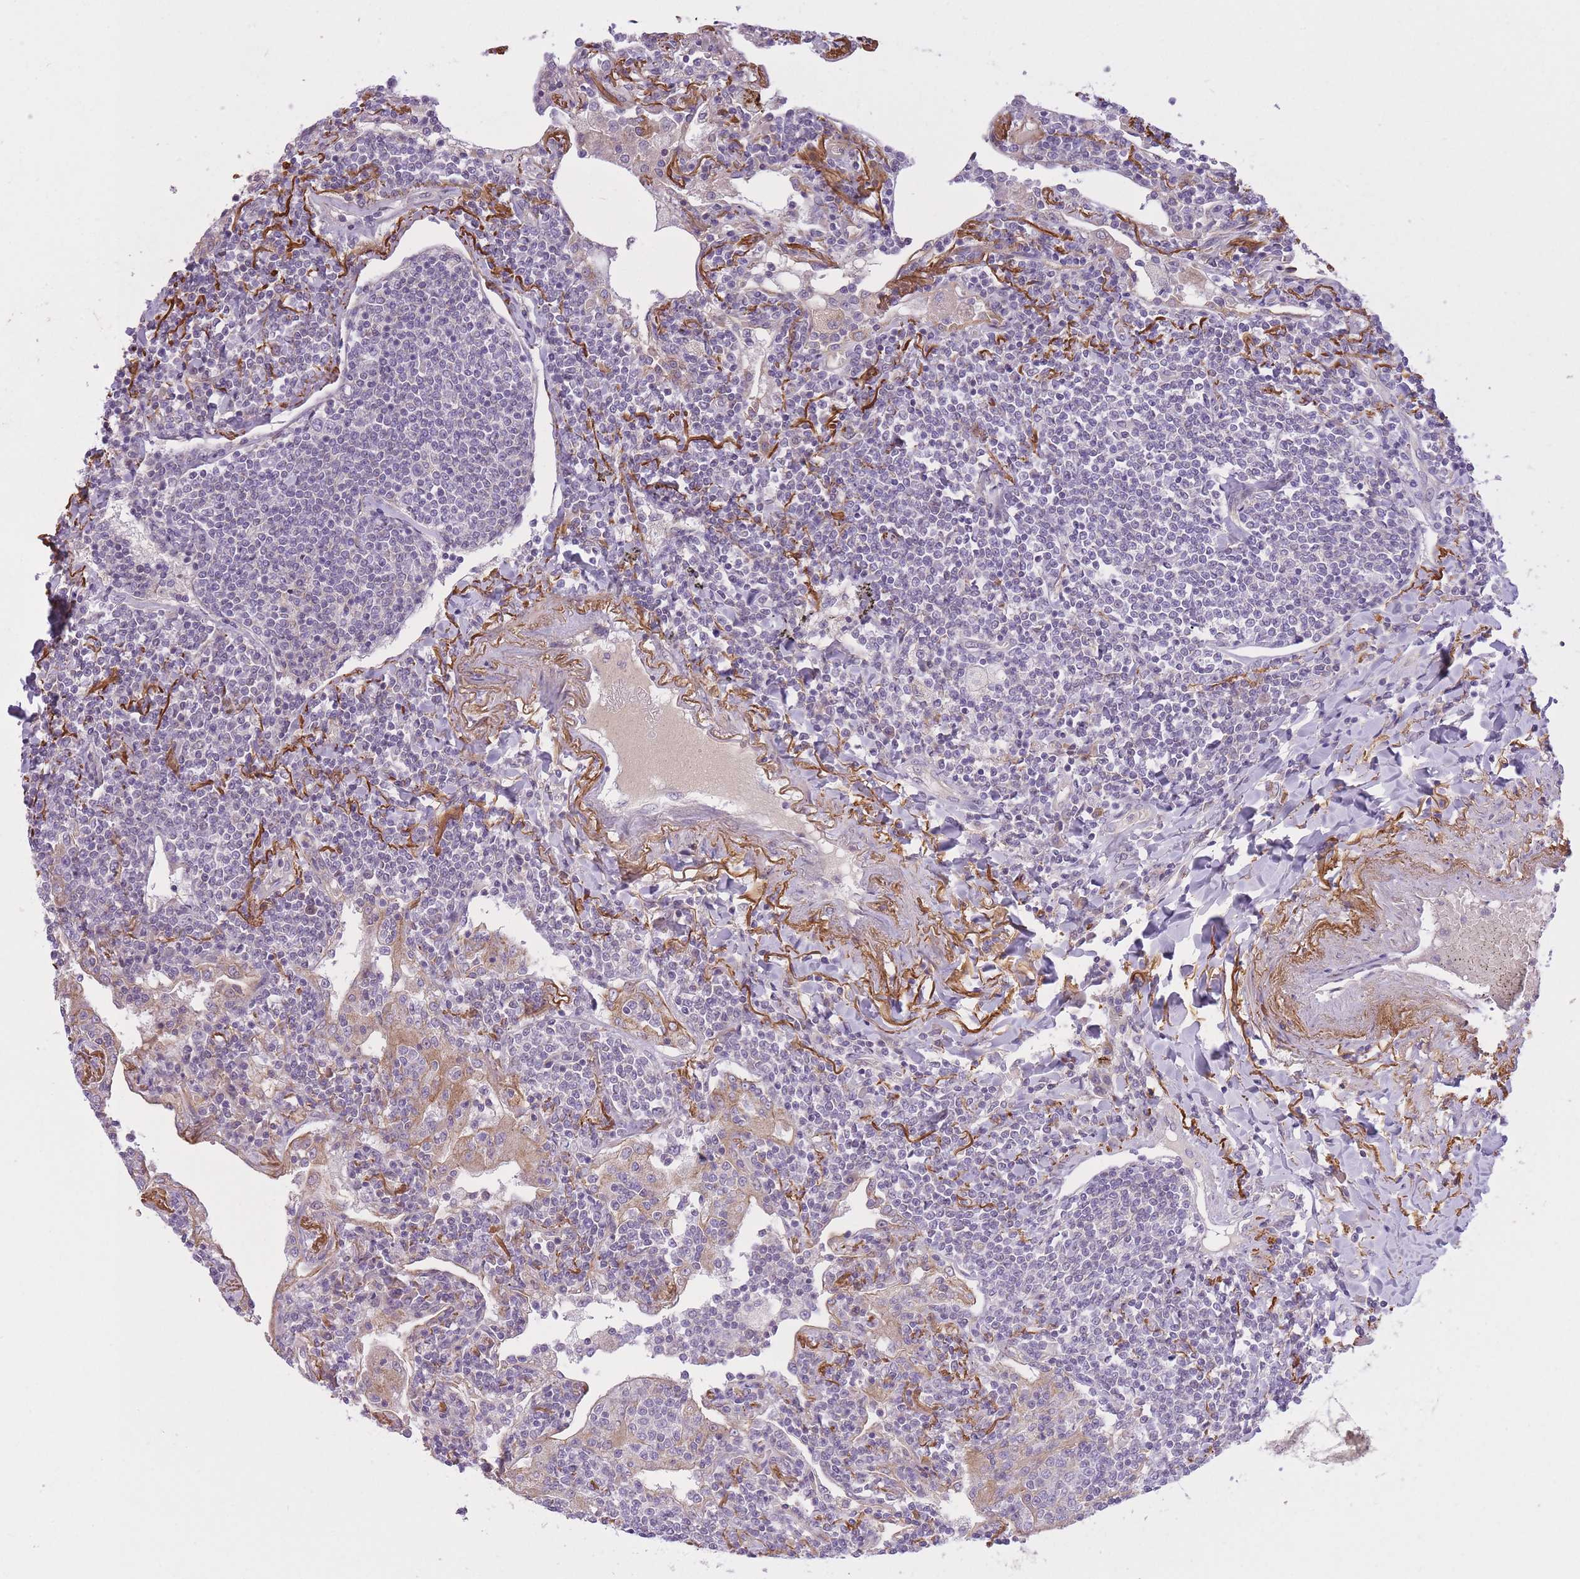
{"staining": {"intensity": "negative", "quantity": "none", "location": "none"}, "tissue": "lymphoma", "cell_type": "Tumor cells", "image_type": "cancer", "snomed": [{"axis": "morphology", "description": "Malignant lymphoma, non-Hodgkin's type, Low grade"}, {"axis": "topography", "description": "Lung"}], "caption": "Tumor cells are negative for brown protein staining in malignant lymphoma, non-Hodgkin's type (low-grade).", "gene": "REV1", "patient": {"sex": "female", "age": 71}}